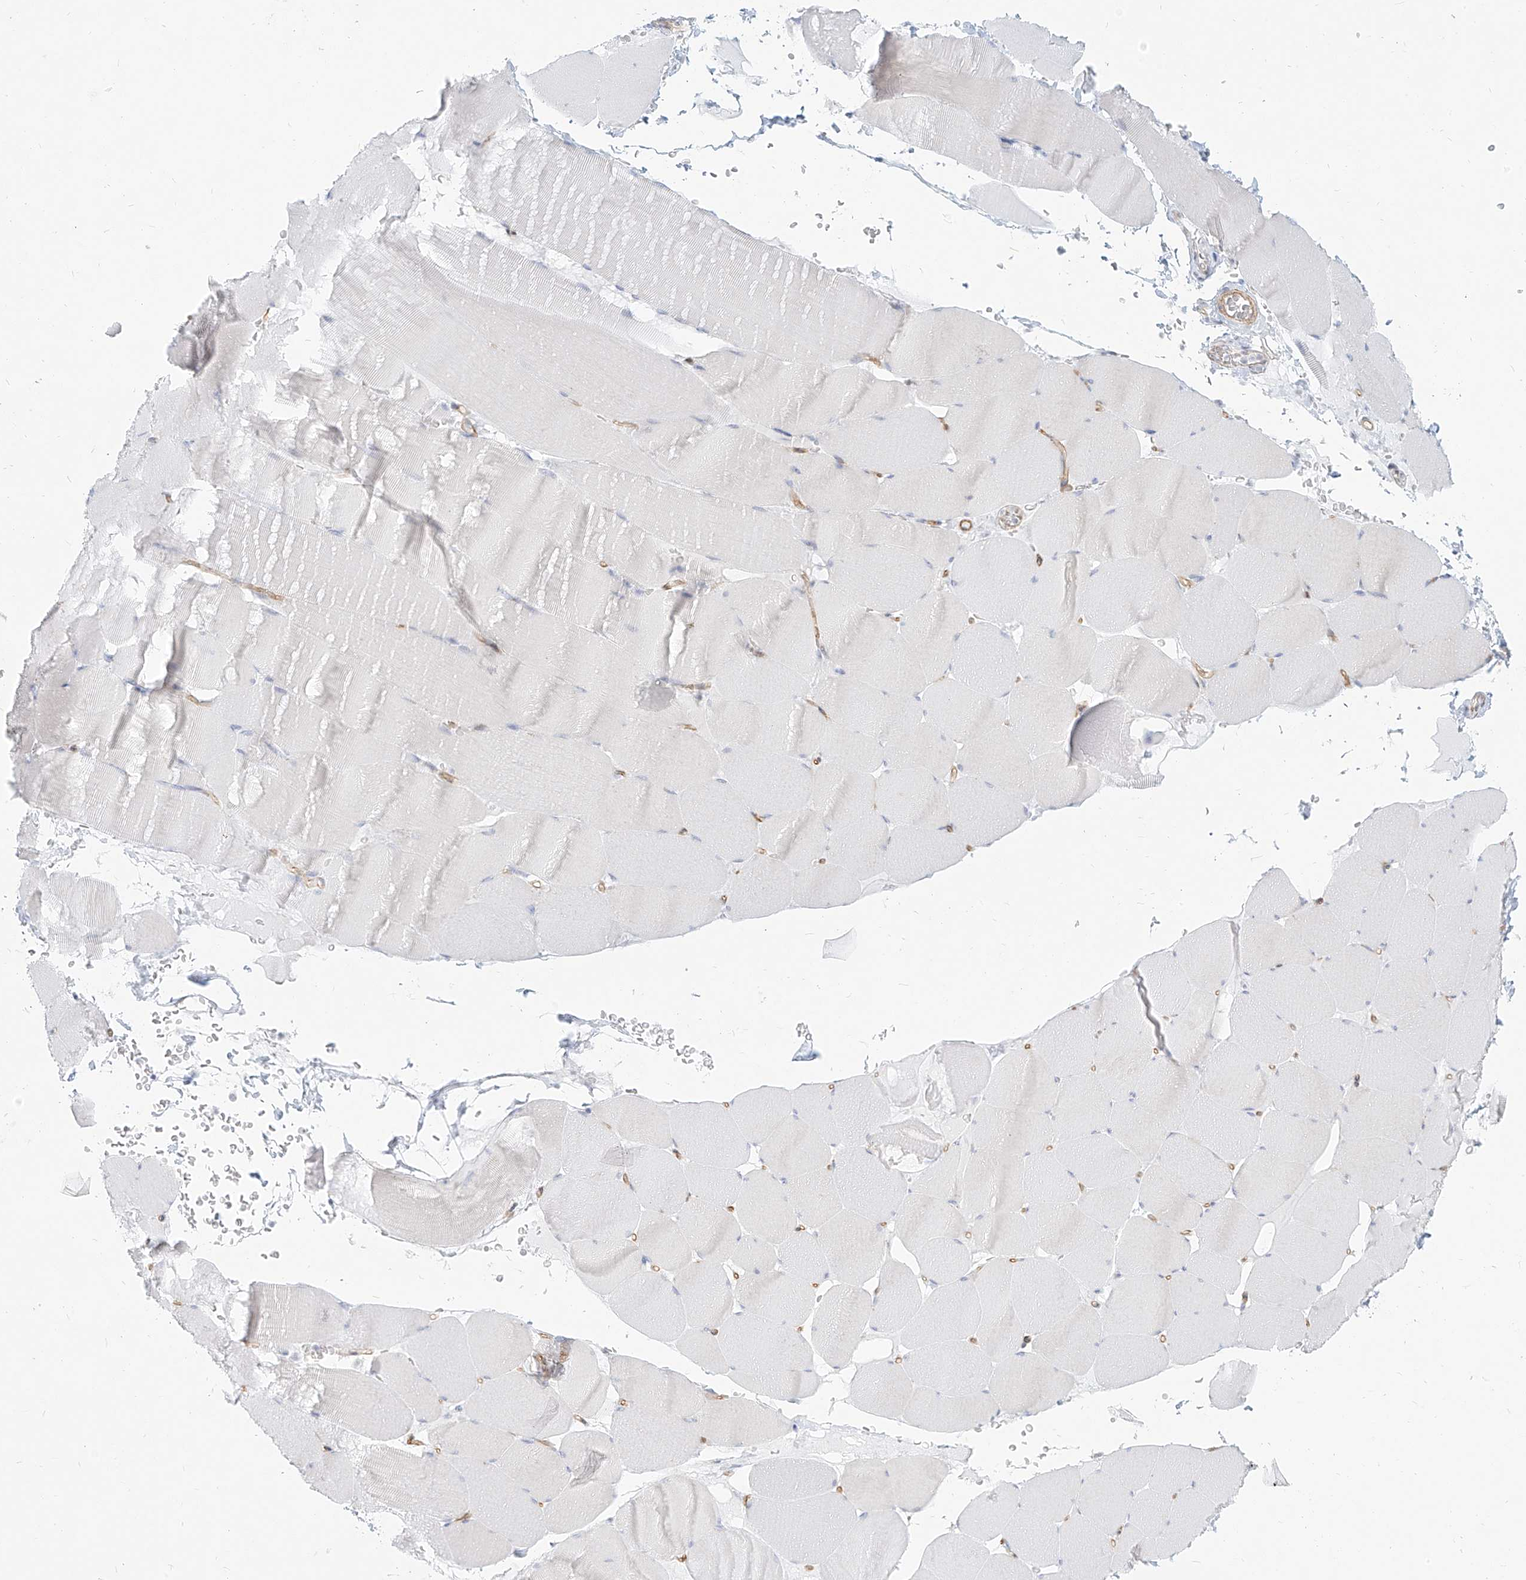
{"staining": {"intensity": "negative", "quantity": "none", "location": "none"}, "tissue": "skeletal muscle", "cell_type": "Myocytes", "image_type": "normal", "snomed": [{"axis": "morphology", "description": "Normal tissue, NOS"}, {"axis": "topography", "description": "Skeletal muscle"}], "caption": "This is an IHC histopathology image of normal human skeletal muscle. There is no expression in myocytes.", "gene": "ITPKB", "patient": {"sex": "male", "age": 62}}